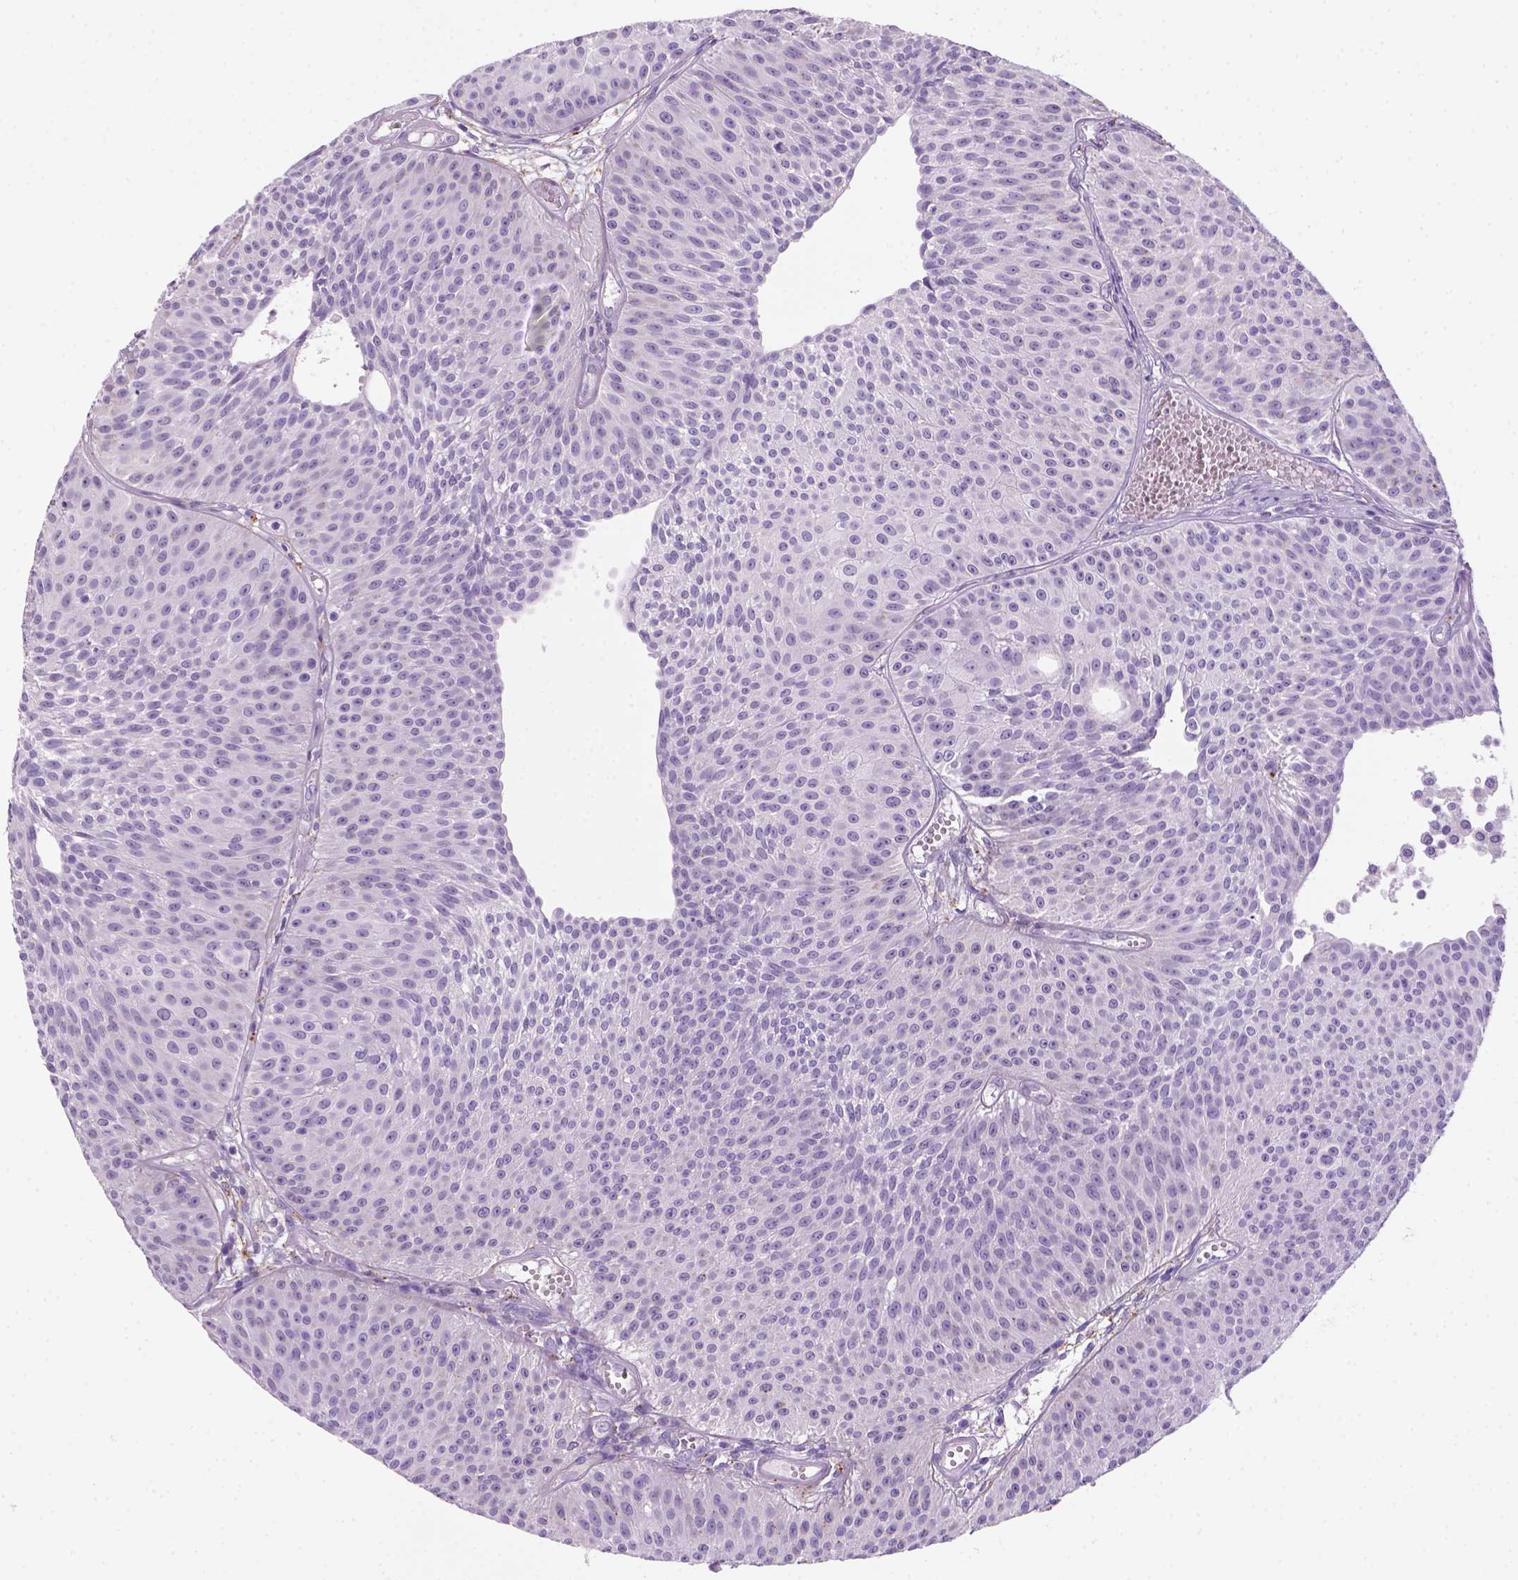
{"staining": {"intensity": "negative", "quantity": "none", "location": "none"}, "tissue": "urothelial cancer", "cell_type": "Tumor cells", "image_type": "cancer", "snomed": [{"axis": "morphology", "description": "Urothelial carcinoma, Low grade"}, {"axis": "topography", "description": "Urinary bladder"}], "caption": "DAB immunohistochemical staining of human low-grade urothelial carcinoma shows no significant expression in tumor cells.", "gene": "ARHGEF33", "patient": {"sex": "male", "age": 63}}